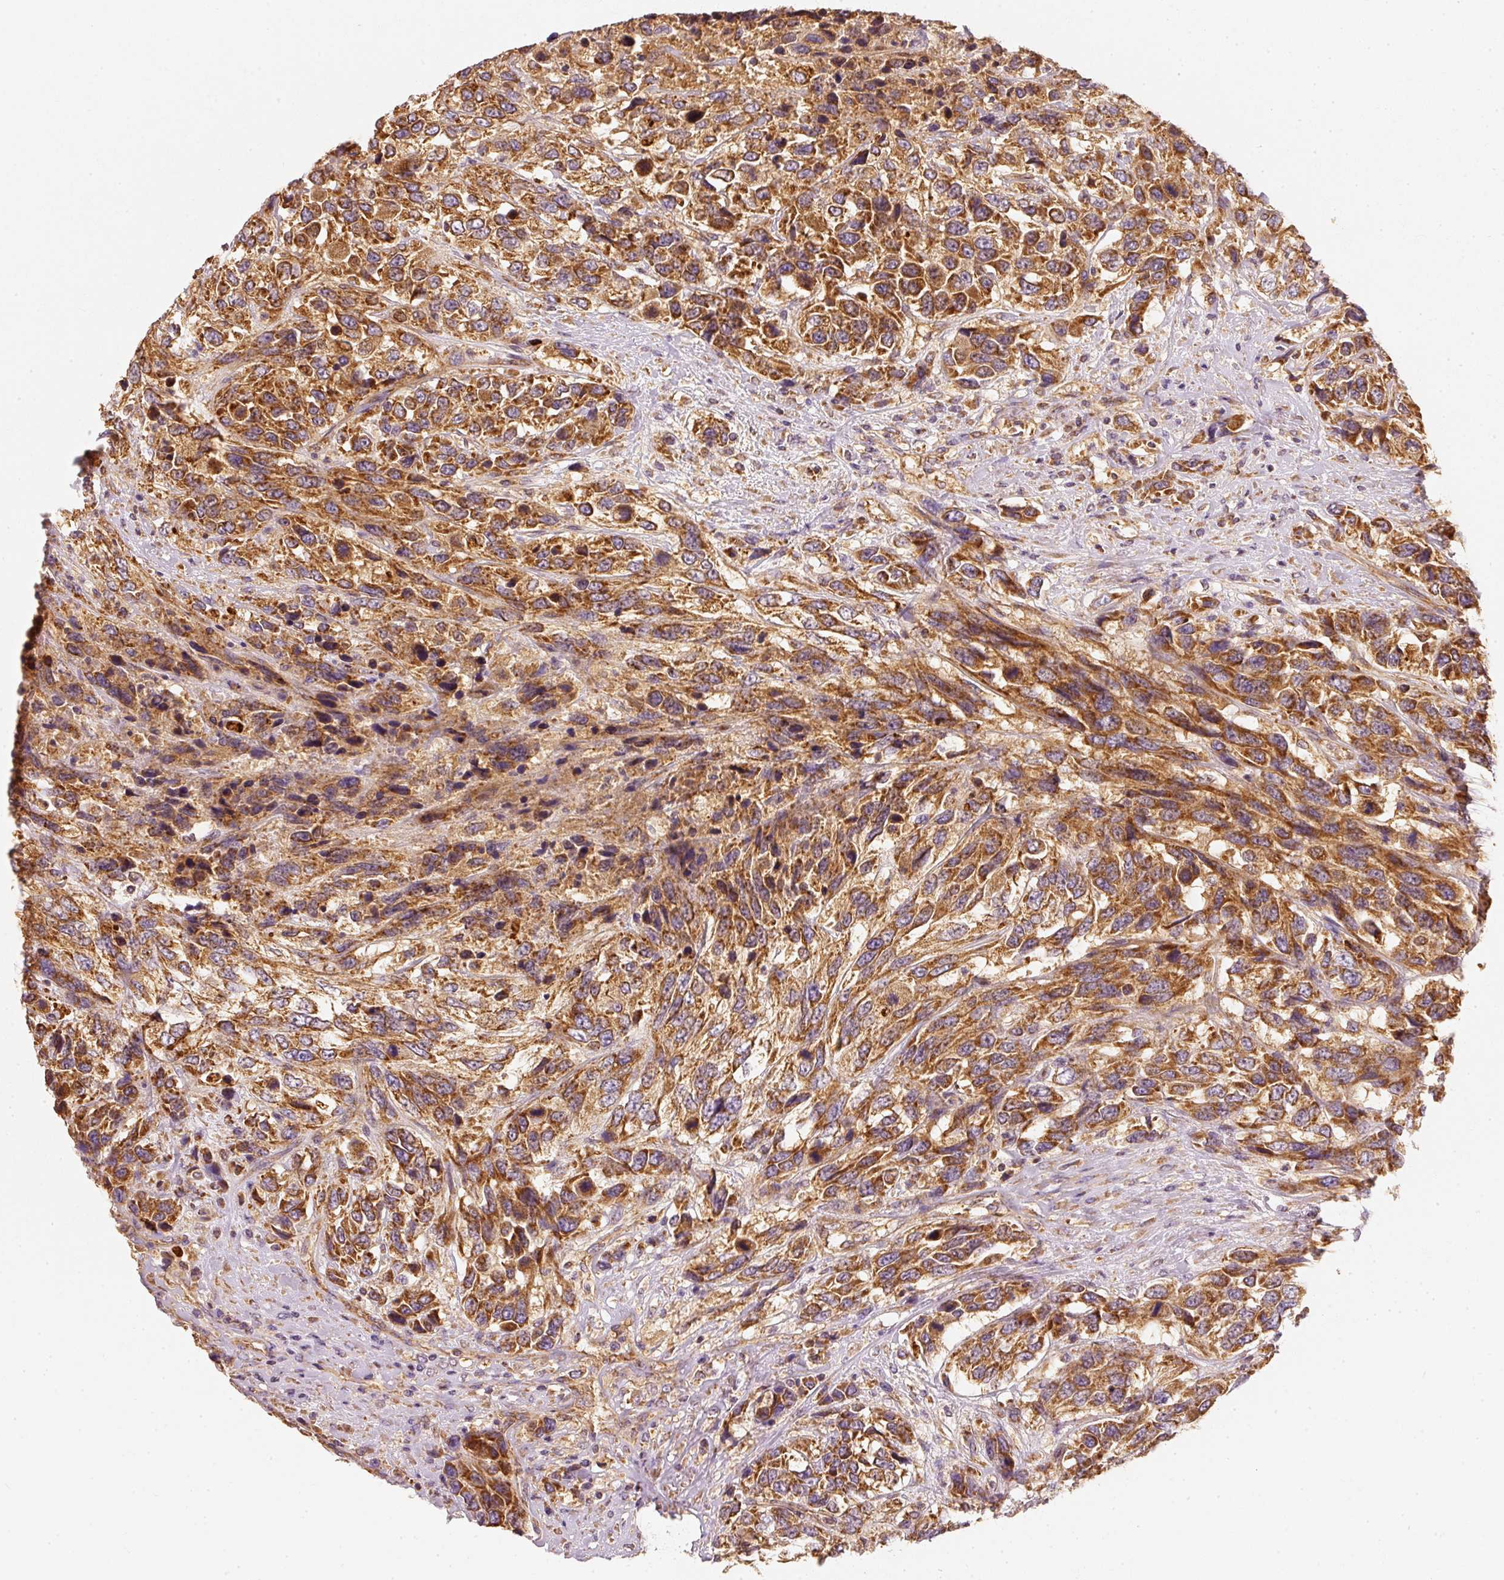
{"staining": {"intensity": "strong", "quantity": ">75%", "location": "cytoplasmic/membranous"}, "tissue": "urothelial cancer", "cell_type": "Tumor cells", "image_type": "cancer", "snomed": [{"axis": "morphology", "description": "Urothelial carcinoma, High grade"}, {"axis": "topography", "description": "Urinary bladder"}], "caption": "Brown immunohistochemical staining in human urothelial cancer demonstrates strong cytoplasmic/membranous expression in approximately >75% of tumor cells. (DAB IHC with brightfield microscopy, high magnification).", "gene": "TOMM40", "patient": {"sex": "female", "age": 70}}